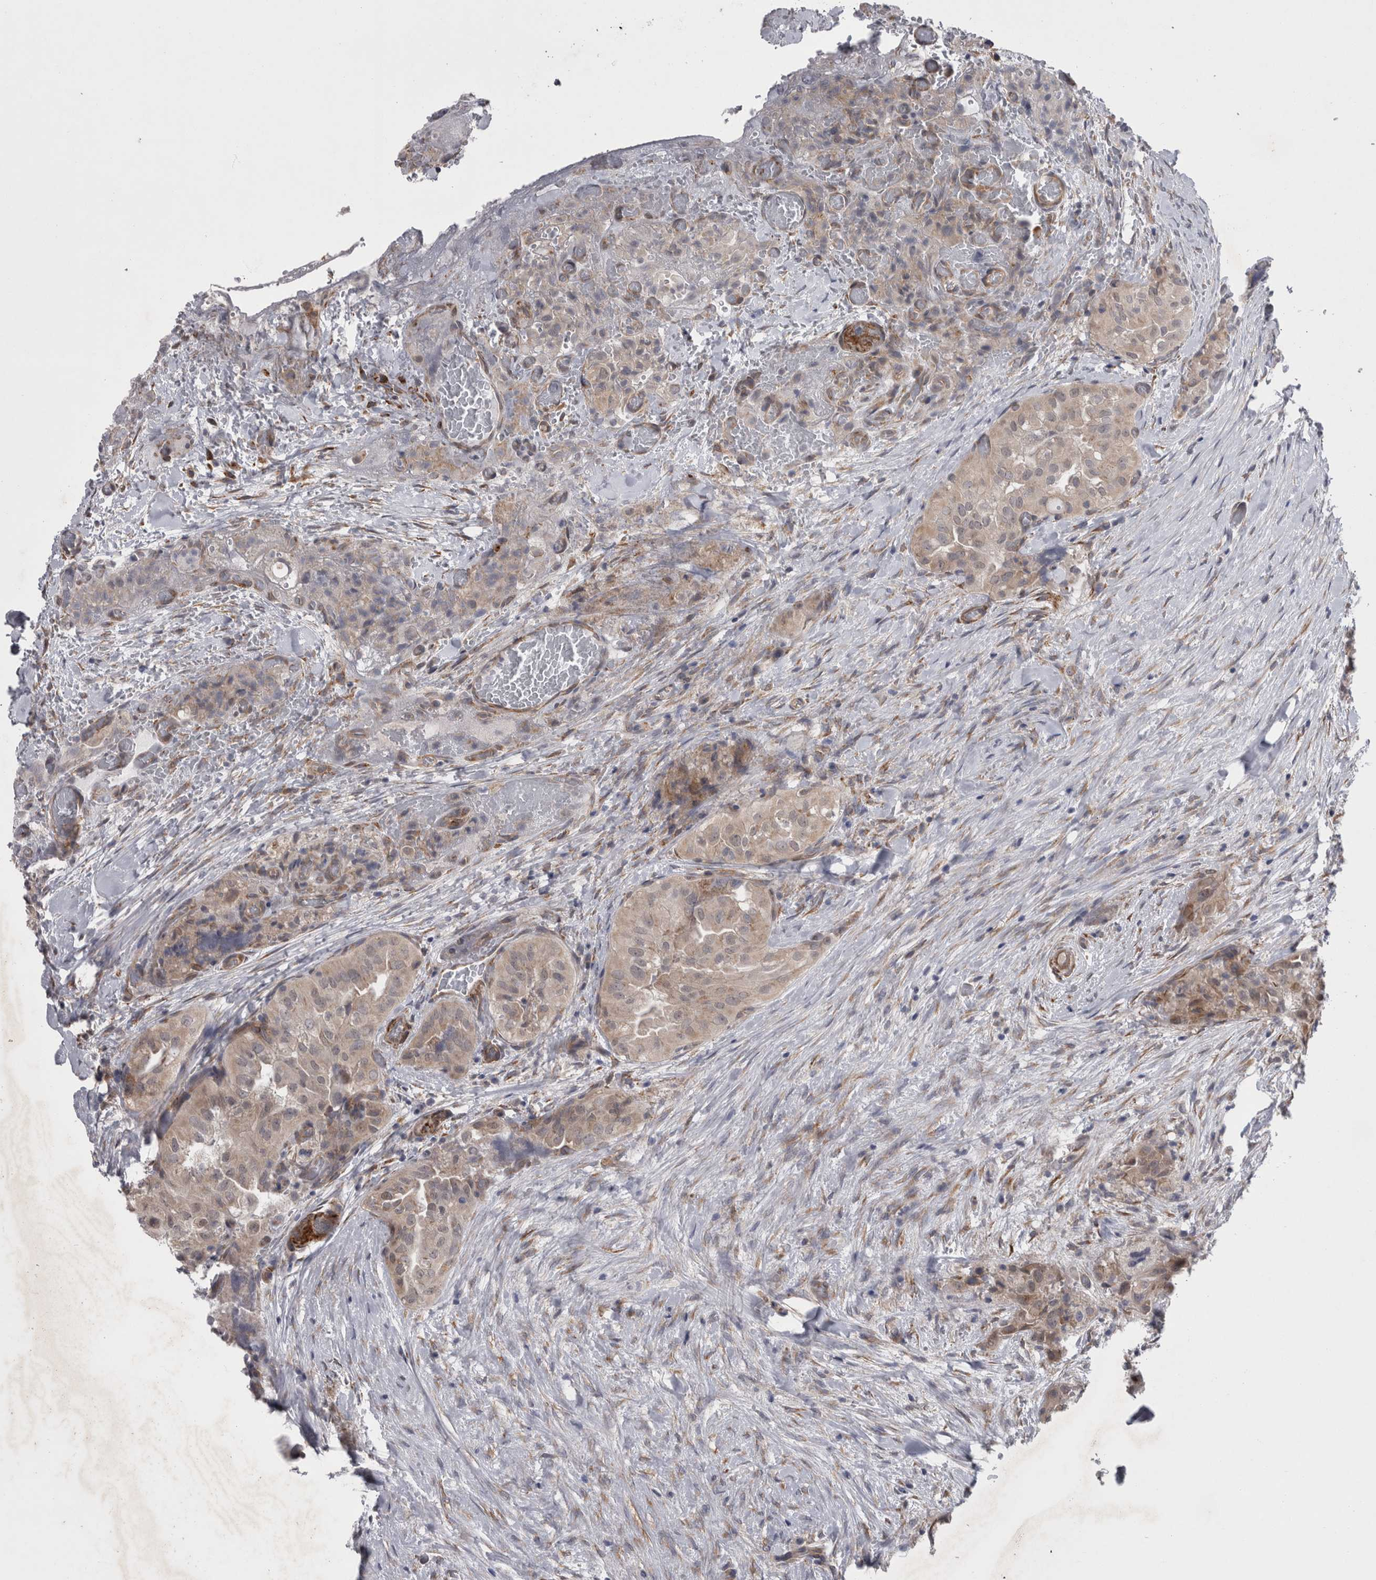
{"staining": {"intensity": "weak", "quantity": "25%-75%", "location": "cytoplasmic/membranous"}, "tissue": "thyroid cancer", "cell_type": "Tumor cells", "image_type": "cancer", "snomed": [{"axis": "morphology", "description": "Papillary adenocarcinoma, NOS"}, {"axis": "topography", "description": "Thyroid gland"}], "caption": "High-magnification brightfield microscopy of thyroid papillary adenocarcinoma stained with DAB (brown) and counterstained with hematoxylin (blue). tumor cells exhibit weak cytoplasmic/membranous staining is seen in approximately25%-75% of cells.", "gene": "DDX6", "patient": {"sex": "female", "age": 59}}